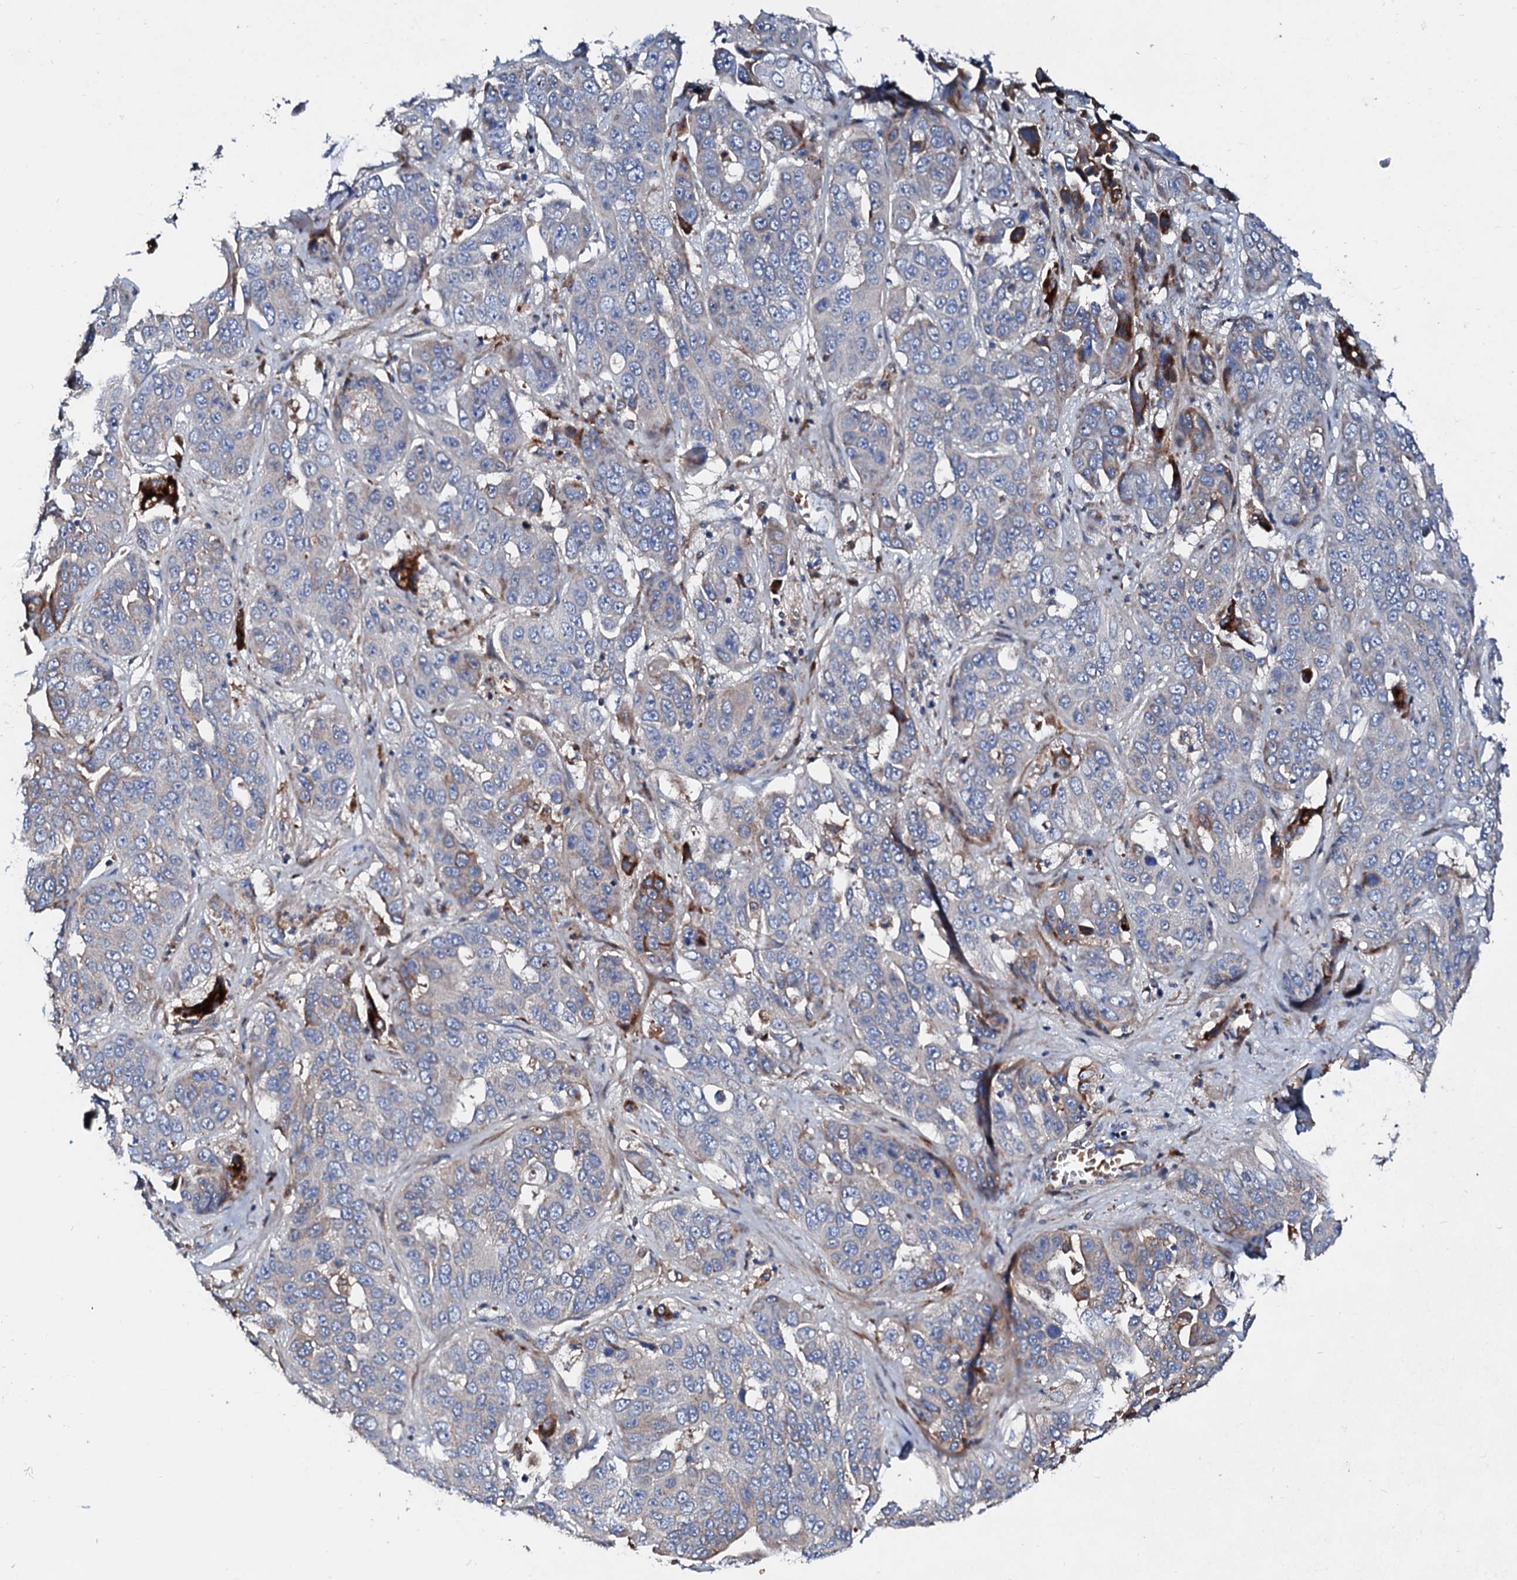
{"staining": {"intensity": "moderate", "quantity": "<25%", "location": "cytoplasmic/membranous"}, "tissue": "liver cancer", "cell_type": "Tumor cells", "image_type": "cancer", "snomed": [{"axis": "morphology", "description": "Cholangiocarcinoma"}, {"axis": "topography", "description": "Liver"}], "caption": "Human cholangiocarcinoma (liver) stained with a brown dye displays moderate cytoplasmic/membranous positive positivity in about <25% of tumor cells.", "gene": "SLC10A7", "patient": {"sex": "female", "age": 52}}